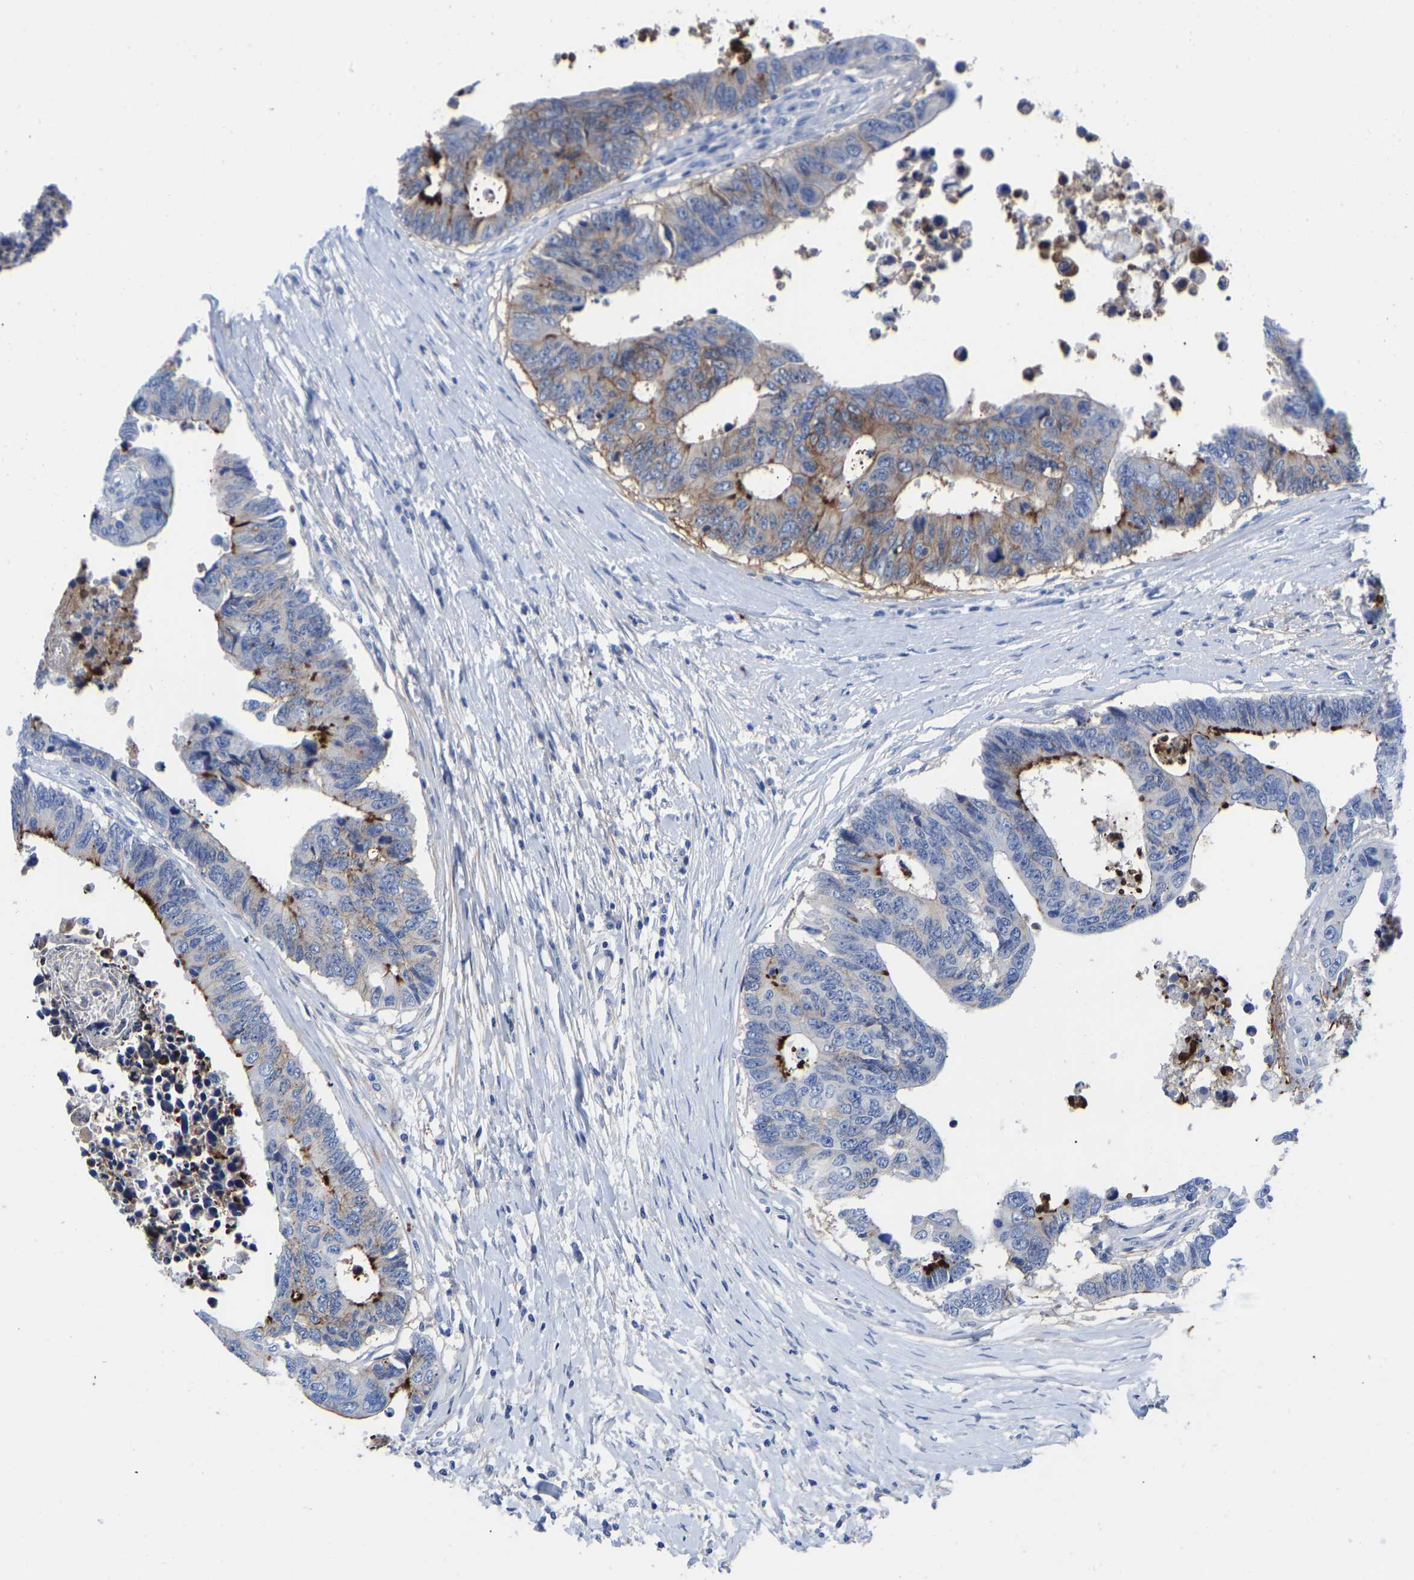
{"staining": {"intensity": "strong", "quantity": "<25%", "location": "cytoplasmic/membranous"}, "tissue": "colorectal cancer", "cell_type": "Tumor cells", "image_type": "cancer", "snomed": [{"axis": "morphology", "description": "Adenocarcinoma, NOS"}, {"axis": "topography", "description": "Rectum"}], "caption": "Immunohistochemistry of human colorectal cancer (adenocarcinoma) exhibits medium levels of strong cytoplasmic/membranous staining in about <25% of tumor cells.", "gene": "GPA33", "patient": {"sex": "male", "age": 84}}